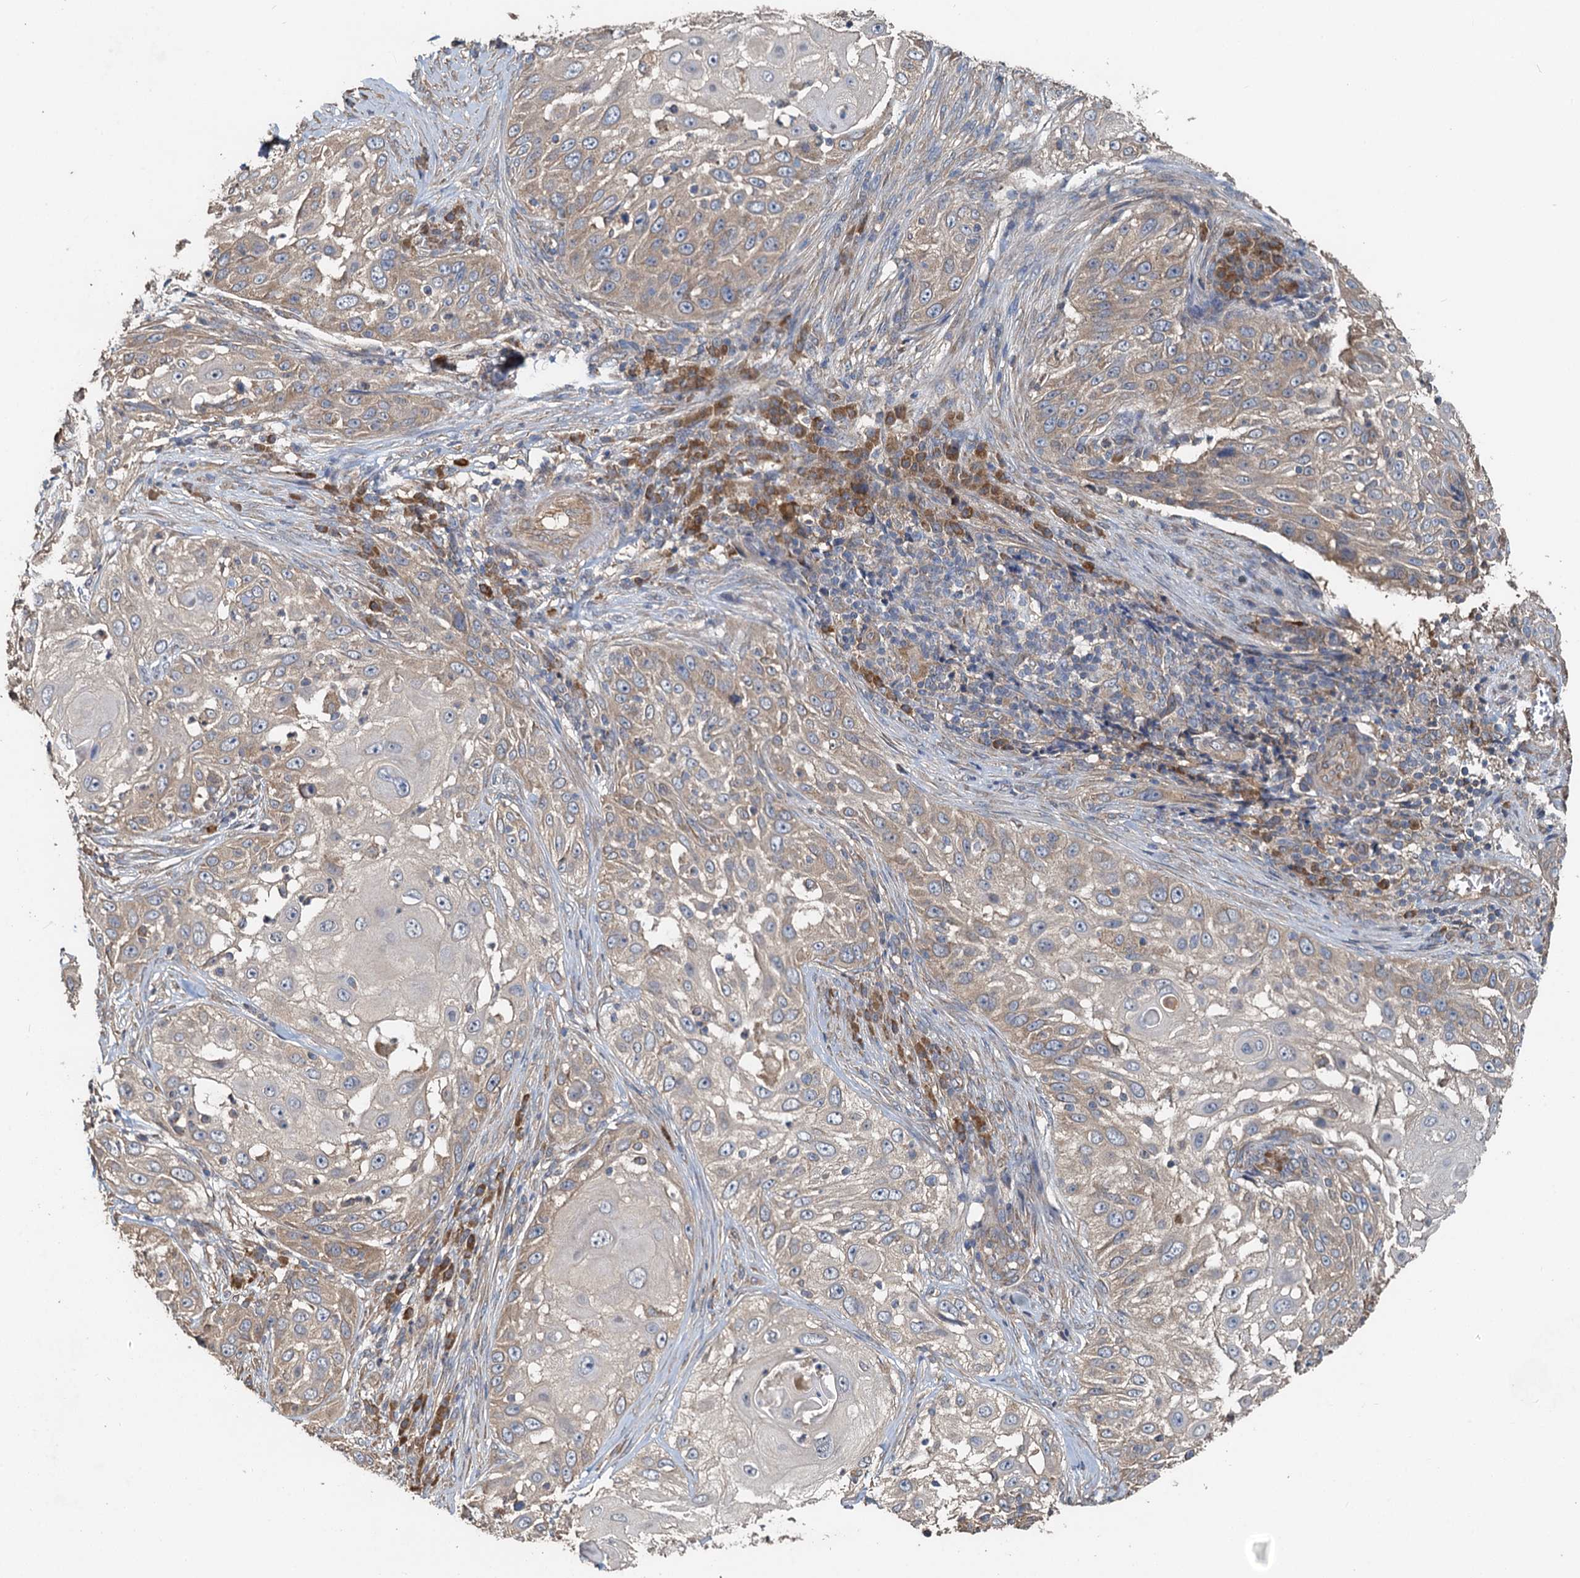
{"staining": {"intensity": "weak", "quantity": ">75%", "location": "cytoplasmic/membranous"}, "tissue": "skin cancer", "cell_type": "Tumor cells", "image_type": "cancer", "snomed": [{"axis": "morphology", "description": "Squamous cell carcinoma, NOS"}, {"axis": "topography", "description": "Skin"}], "caption": "IHC staining of skin squamous cell carcinoma, which reveals low levels of weak cytoplasmic/membranous staining in about >75% of tumor cells indicating weak cytoplasmic/membranous protein expression. The staining was performed using DAB (3,3'-diaminobenzidine) (brown) for protein detection and nuclei were counterstained in hematoxylin (blue).", "gene": "HYI", "patient": {"sex": "female", "age": 44}}